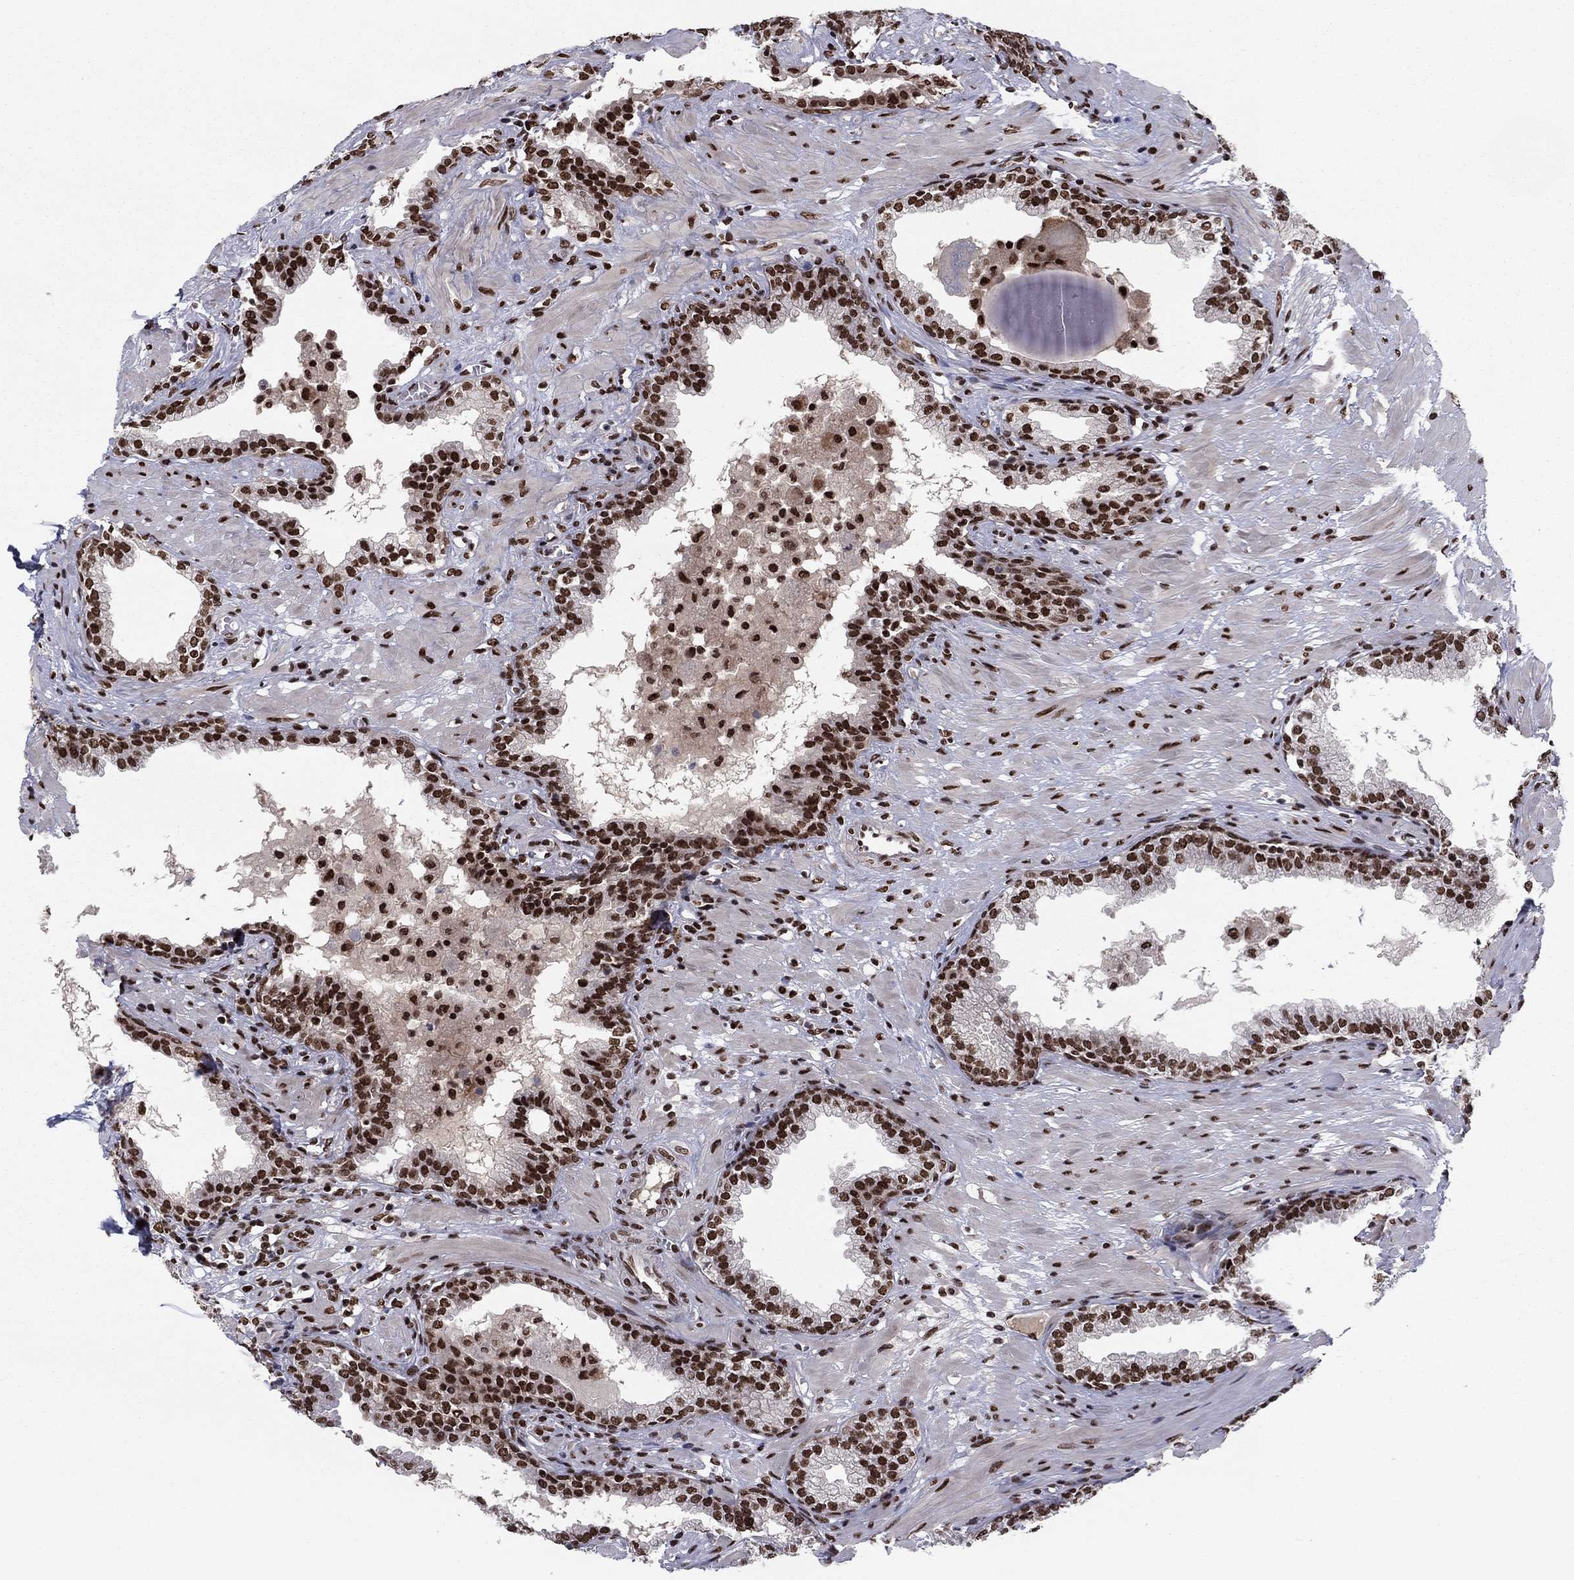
{"staining": {"intensity": "strong", "quantity": "25%-75%", "location": "nuclear"}, "tissue": "prostate", "cell_type": "Glandular cells", "image_type": "normal", "snomed": [{"axis": "morphology", "description": "Normal tissue, NOS"}, {"axis": "topography", "description": "Prostate"}], "caption": "Approximately 25%-75% of glandular cells in unremarkable human prostate display strong nuclear protein expression as visualized by brown immunohistochemical staining.", "gene": "USP54", "patient": {"sex": "male", "age": 64}}